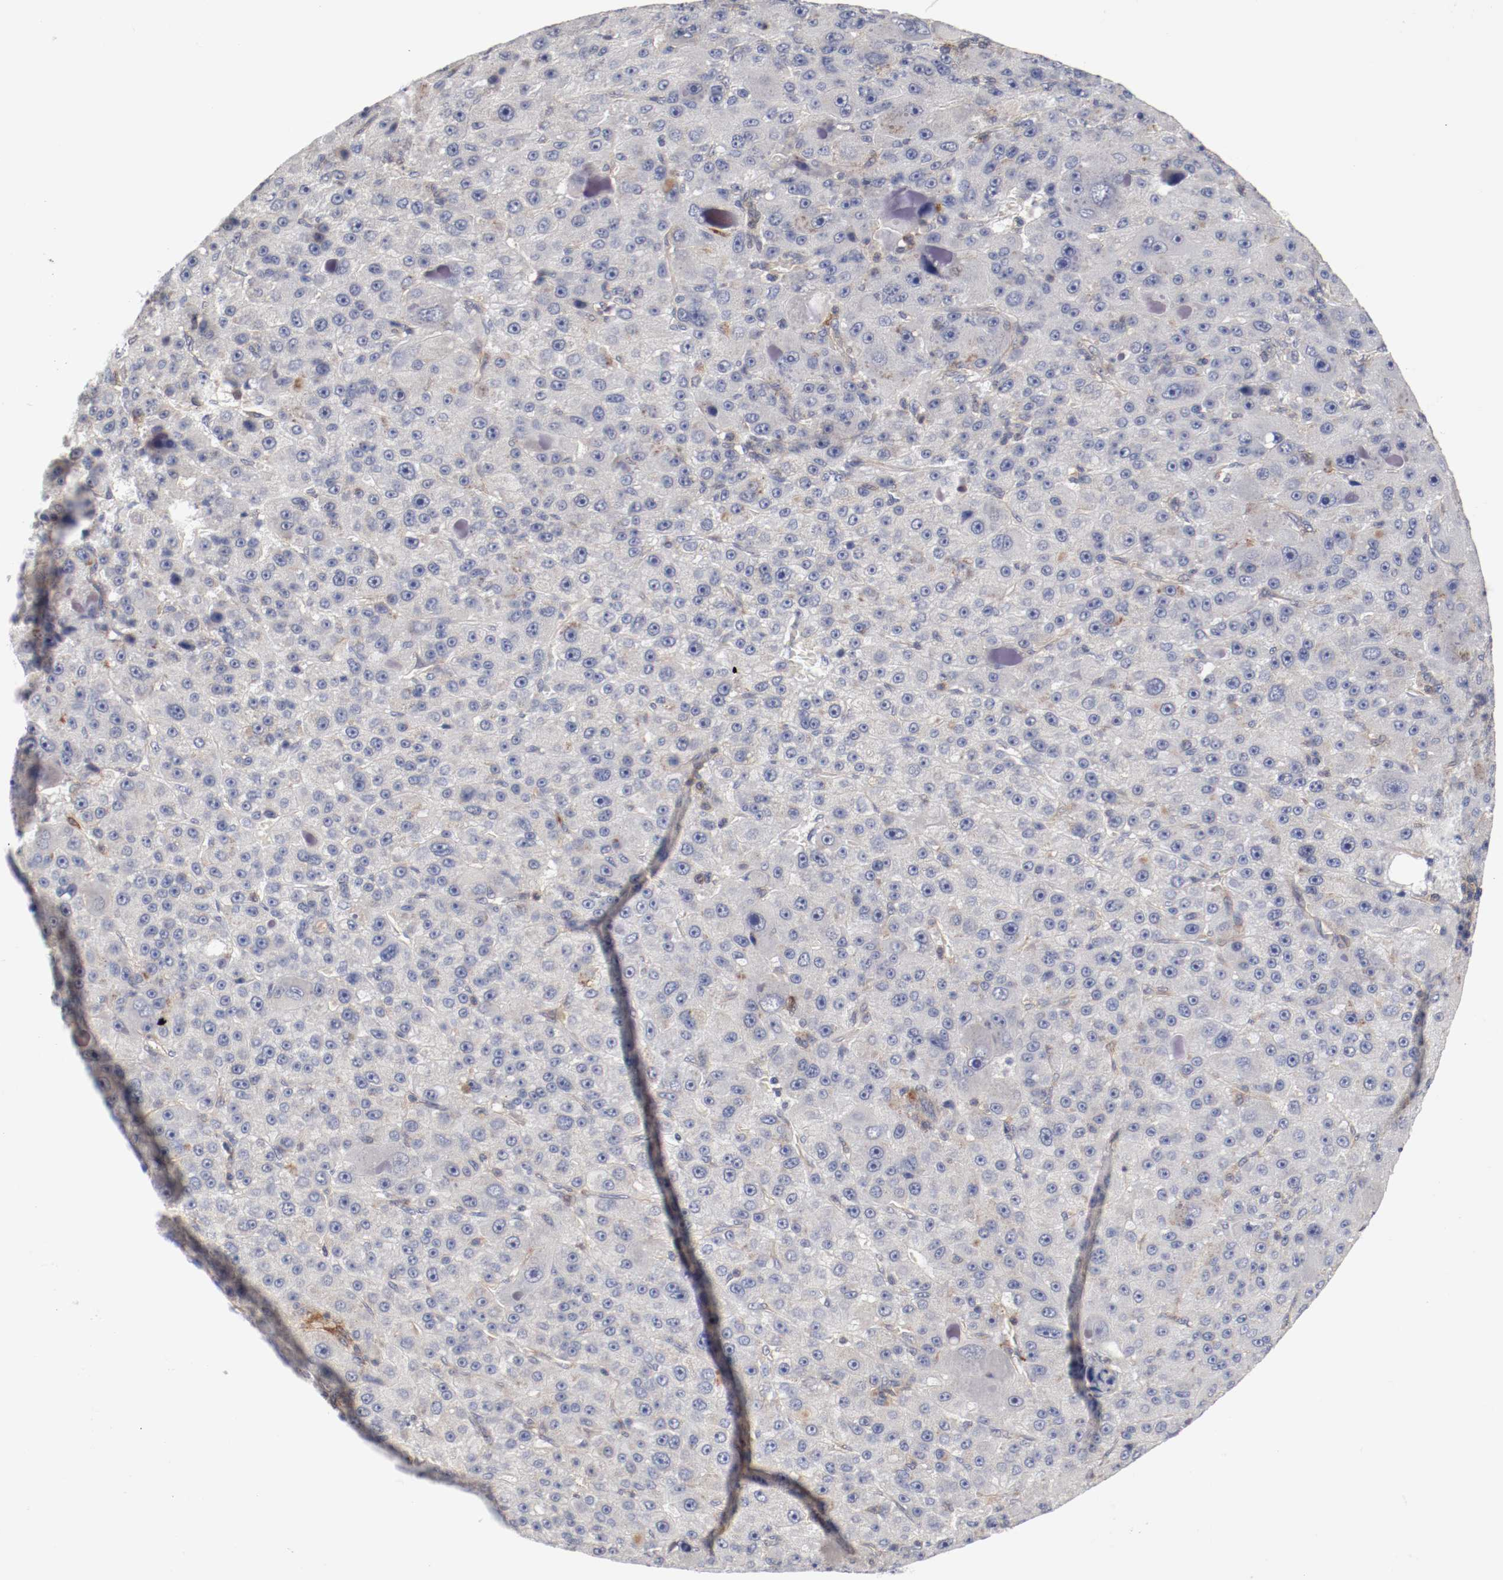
{"staining": {"intensity": "negative", "quantity": "none", "location": "none"}, "tissue": "liver cancer", "cell_type": "Tumor cells", "image_type": "cancer", "snomed": [{"axis": "morphology", "description": "Carcinoma, Hepatocellular, NOS"}, {"axis": "topography", "description": "Liver"}], "caption": "IHC photomicrograph of human liver hepatocellular carcinoma stained for a protein (brown), which reveals no positivity in tumor cells.", "gene": "CBL", "patient": {"sex": "male", "age": 76}}